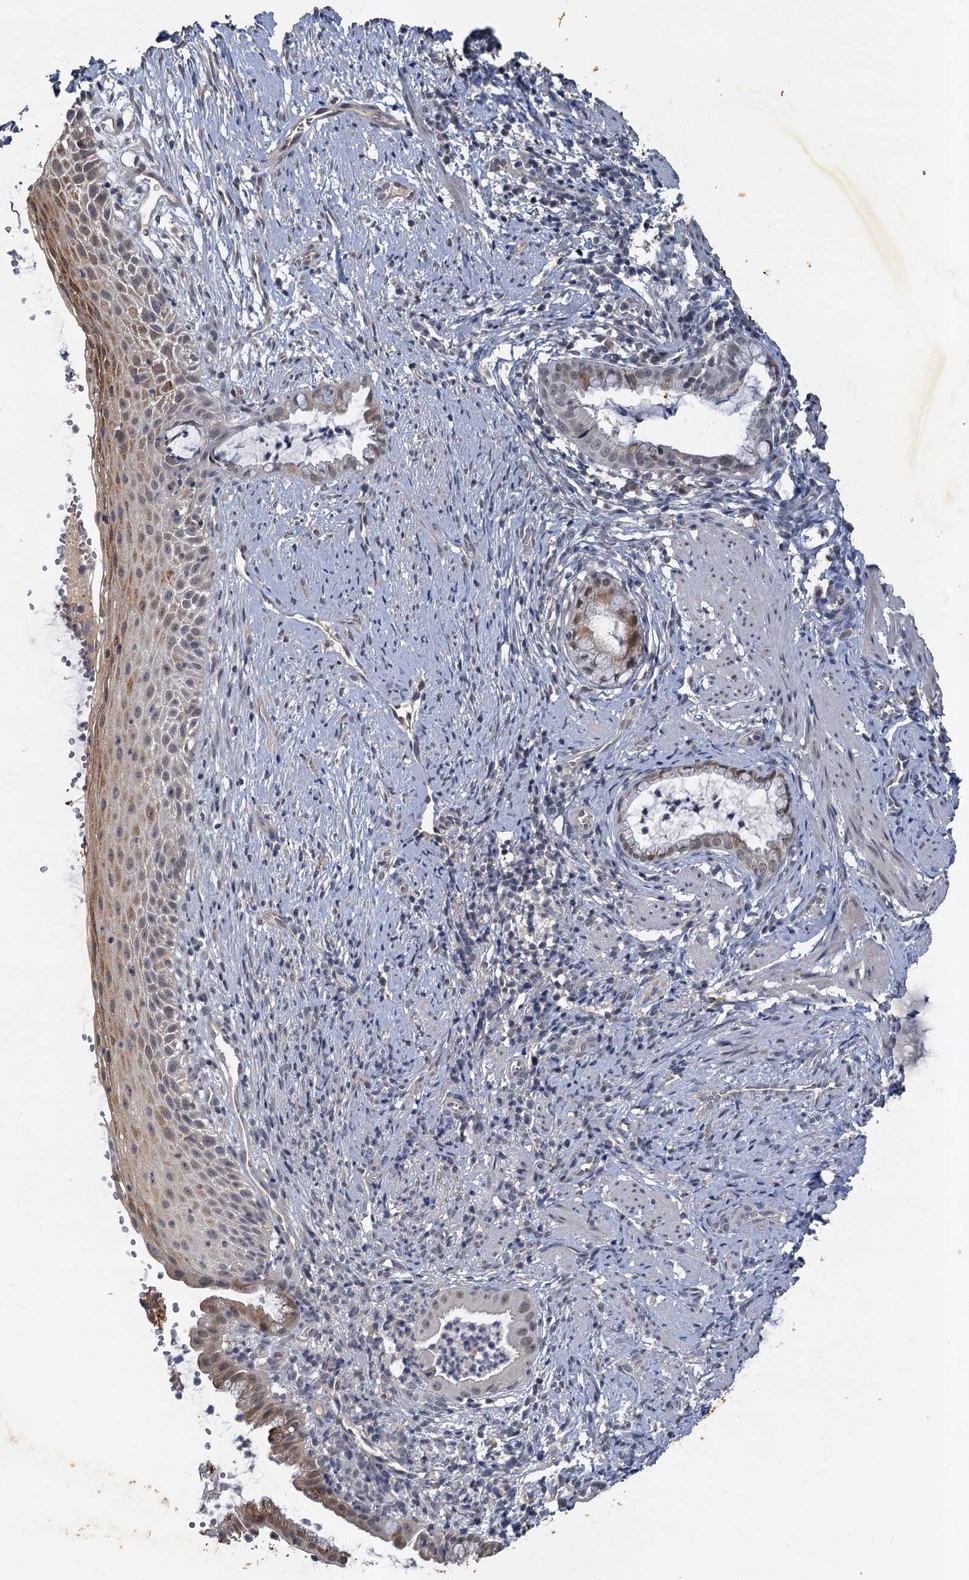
{"staining": {"intensity": "negative", "quantity": "none", "location": "none"}, "tissue": "cervix", "cell_type": "Glandular cells", "image_type": "normal", "snomed": [{"axis": "morphology", "description": "Normal tissue, NOS"}, {"axis": "topography", "description": "Cervix"}], "caption": "IHC histopathology image of normal cervix: human cervix stained with DAB (3,3'-diaminobenzidine) displays no significant protein staining in glandular cells. (DAB (3,3'-diaminobenzidine) IHC, high magnification).", "gene": "MUCL1", "patient": {"sex": "female", "age": 36}}